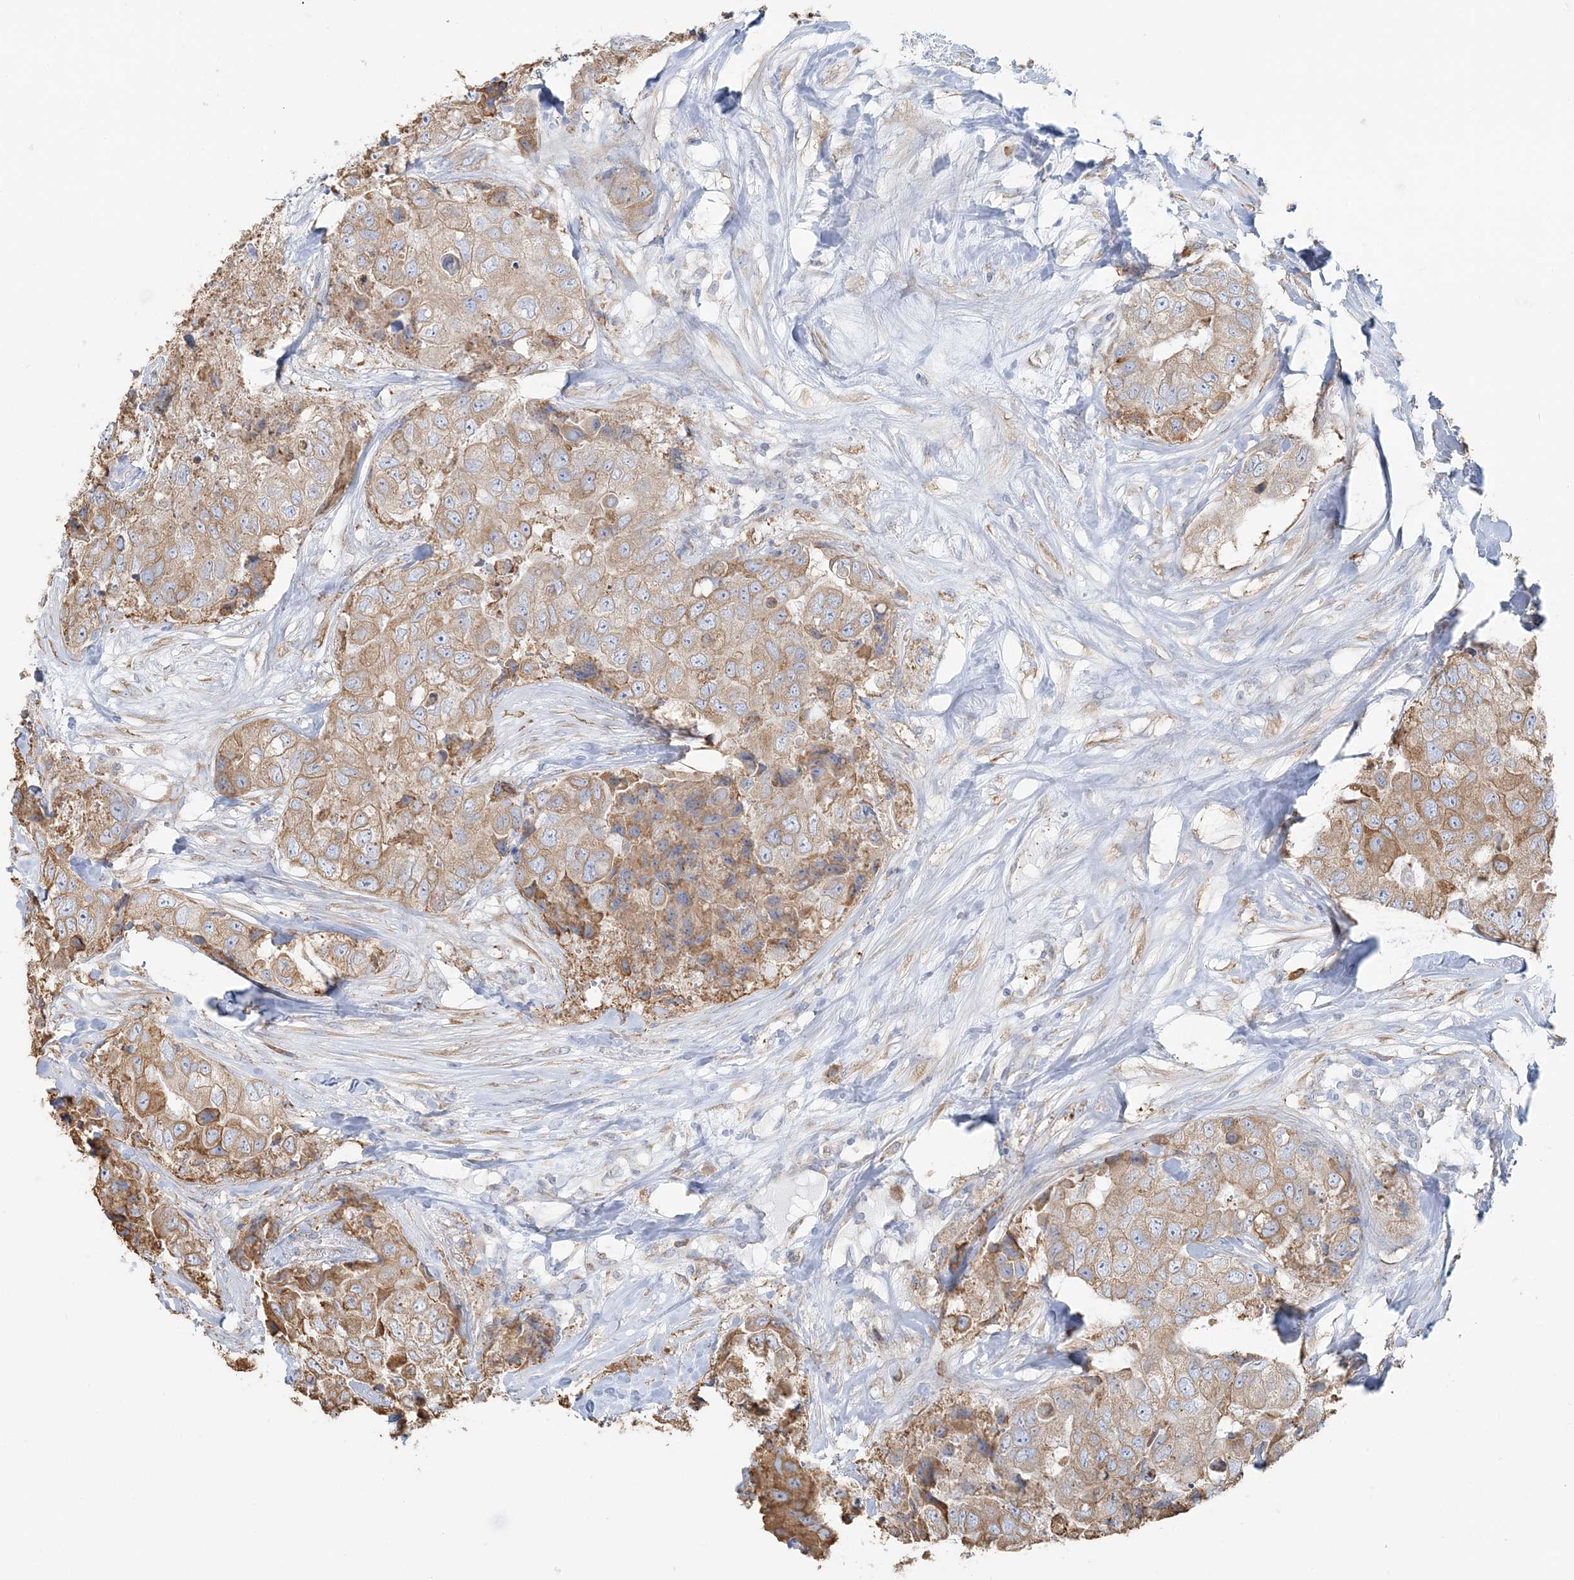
{"staining": {"intensity": "moderate", "quantity": ">75%", "location": "cytoplasmic/membranous"}, "tissue": "breast cancer", "cell_type": "Tumor cells", "image_type": "cancer", "snomed": [{"axis": "morphology", "description": "Duct carcinoma"}, {"axis": "topography", "description": "Breast"}], "caption": "A photomicrograph of breast cancer stained for a protein shows moderate cytoplasmic/membranous brown staining in tumor cells.", "gene": "TBC1D5", "patient": {"sex": "female", "age": 62}}